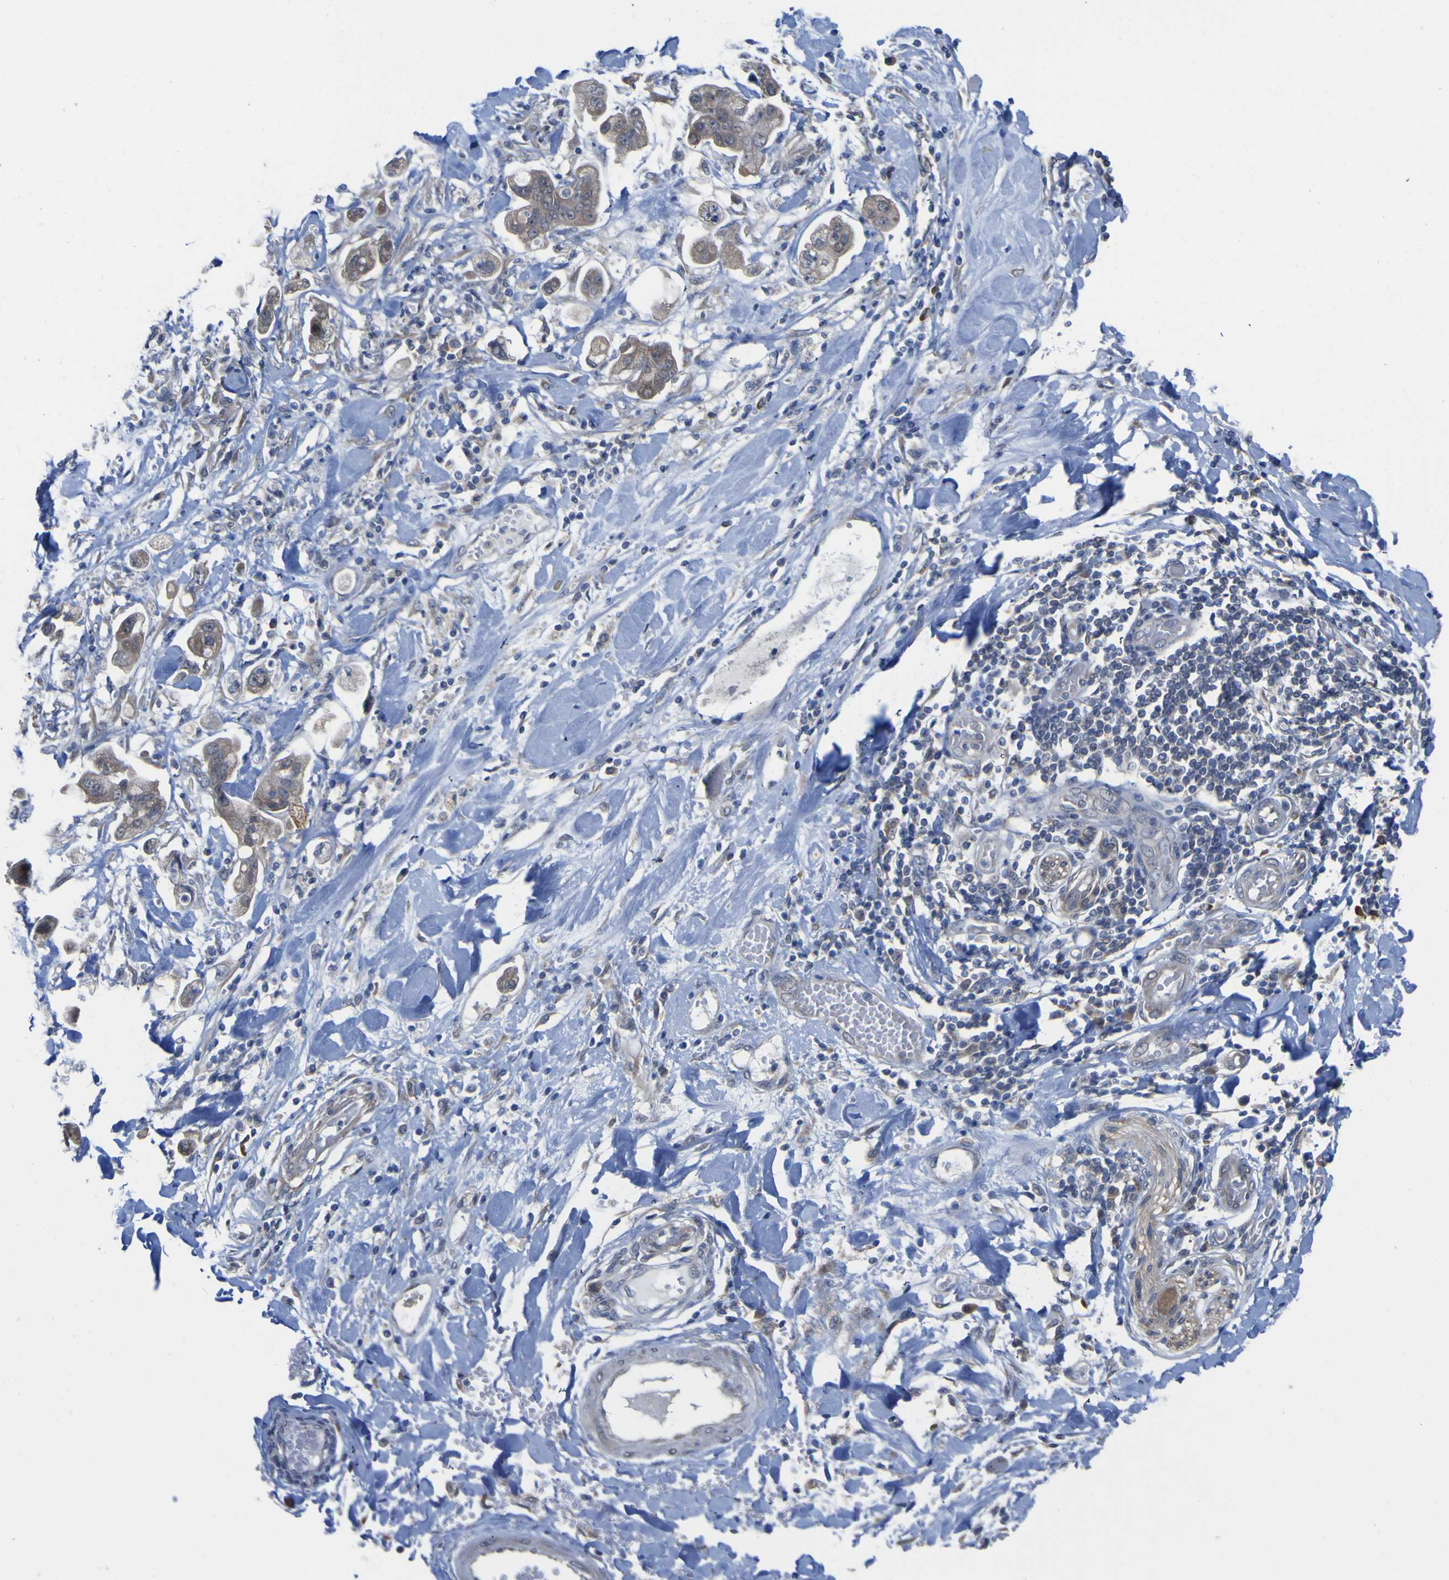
{"staining": {"intensity": "weak", "quantity": "<25%", "location": "cytoplasmic/membranous"}, "tissue": "stomach cancer", "cell_type": "Tumor cells", "image_type": "cancer", "snomed": [{"axis": "morphology", "description": "Adenocarcinoma, NOS"}, {"axis": "topography", "description": "Stomach"}], "caption": "High magnification brightfield microscopy of stomach cancer (adenocarcinoma) stained with DAB (3,3'-diaminobenzidine) (brown) and counterstained with hematoxylin (blue): tumor cells show no significant expression. (Brightfield microscopy of DAB immunohistochemistry (IHC) at high magnification).", "gene": "TNFRSF11A", "patient": {"sex": "male", "age": 62}}